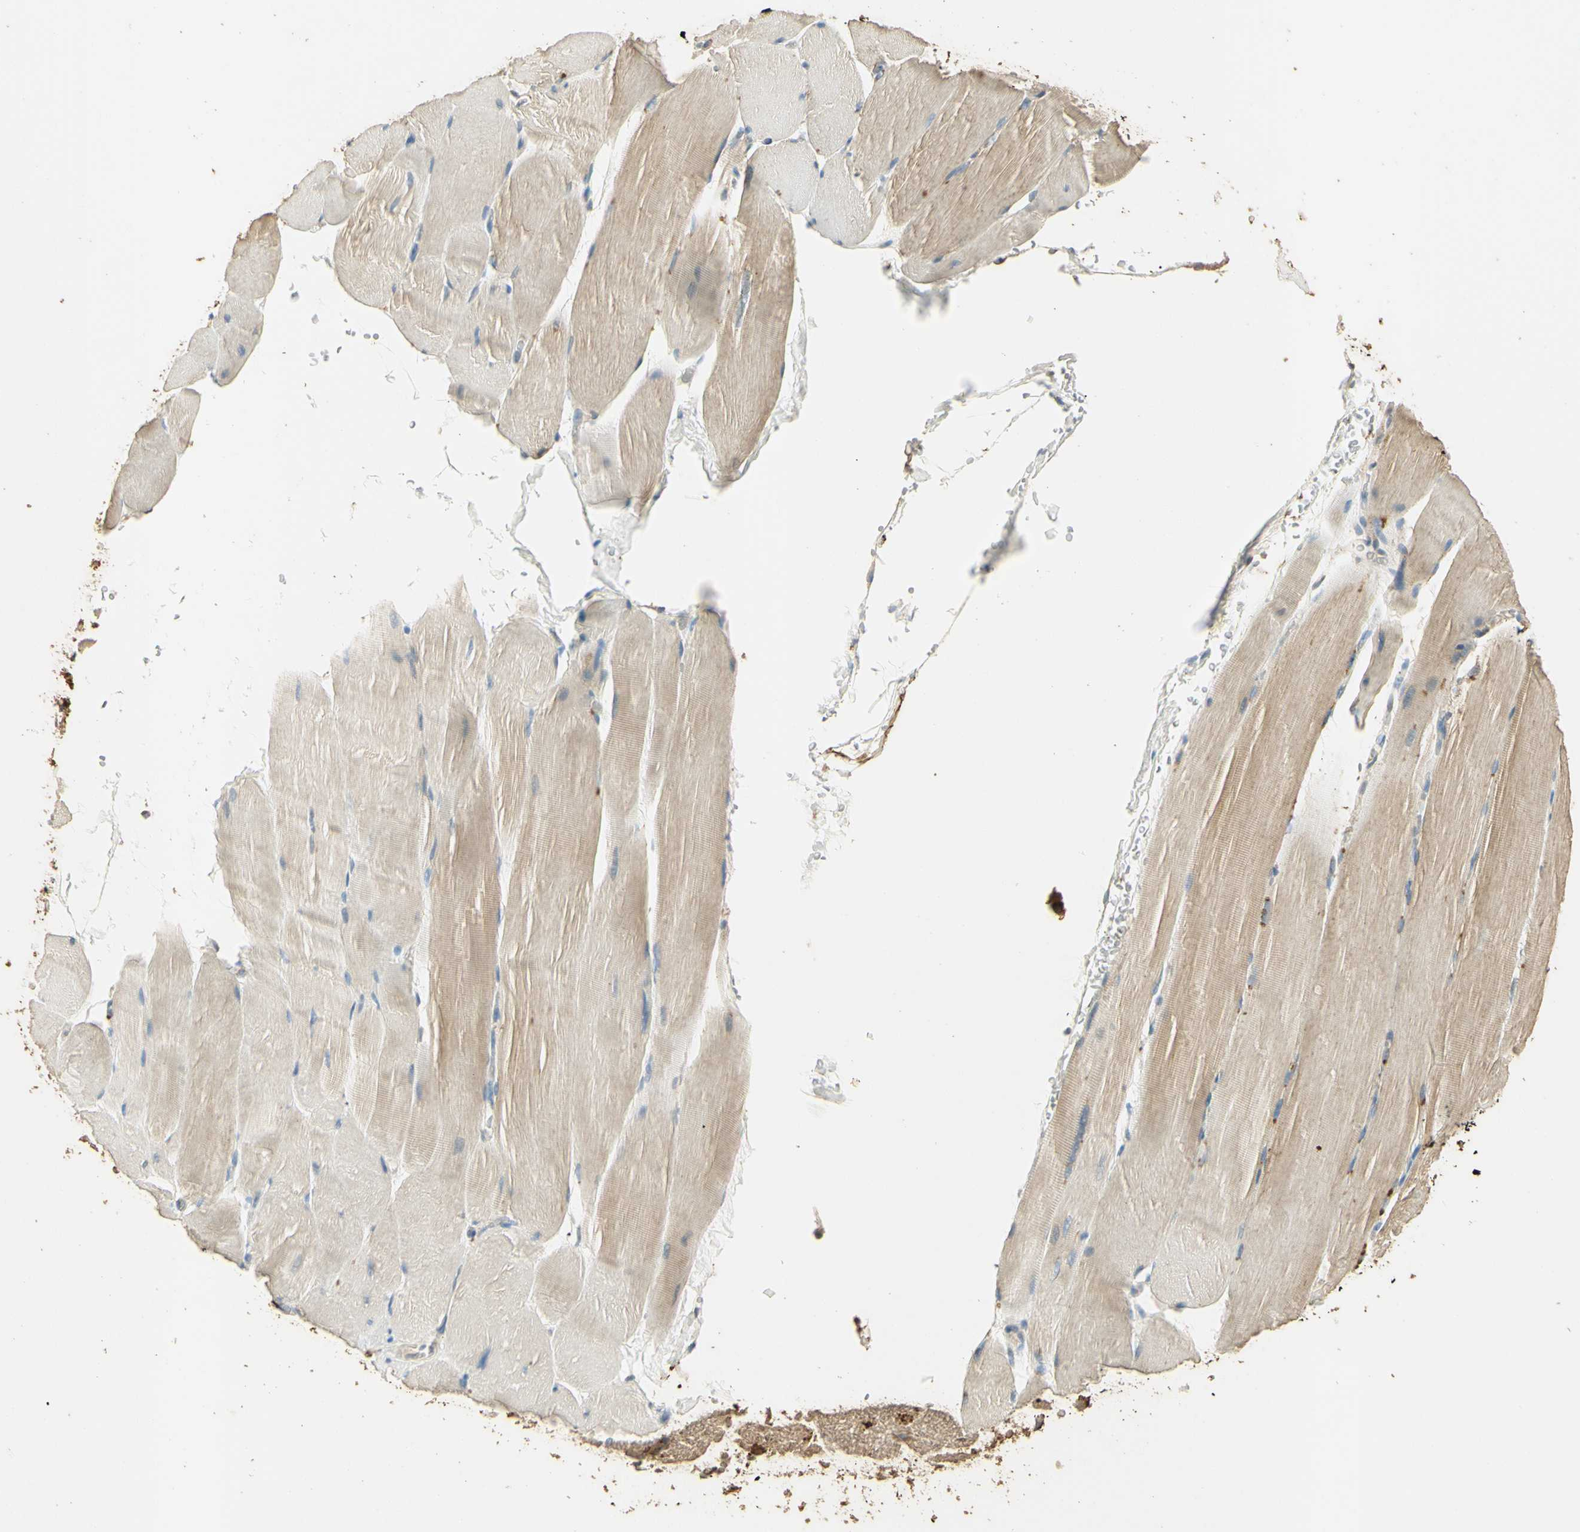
{"staining": {"intensity": "weak", "quantity": "25%-75%", "location": "cytoplasmic/membranous"}, "tissue": "skeletal muscle", "cell_type": "Myocytes", "image_type": "normal", "snomed": [{"axis": "morphology", "description": "Normal tissue, NOS"}, {"axis": "topography", "description": "Skeletal muscle"}, {"axis": "topography", "description": "Parathyroid gland"}], "caption": "Skeletal muscle stained for a protein reveals weak cytoplasmic/membranous positivity in myocytes. (DAB IHC, brown staining for protein, blue staining for nuclei).", "gene": "ARHGEF17", "patient": {"sex": "female", "age": 37}}